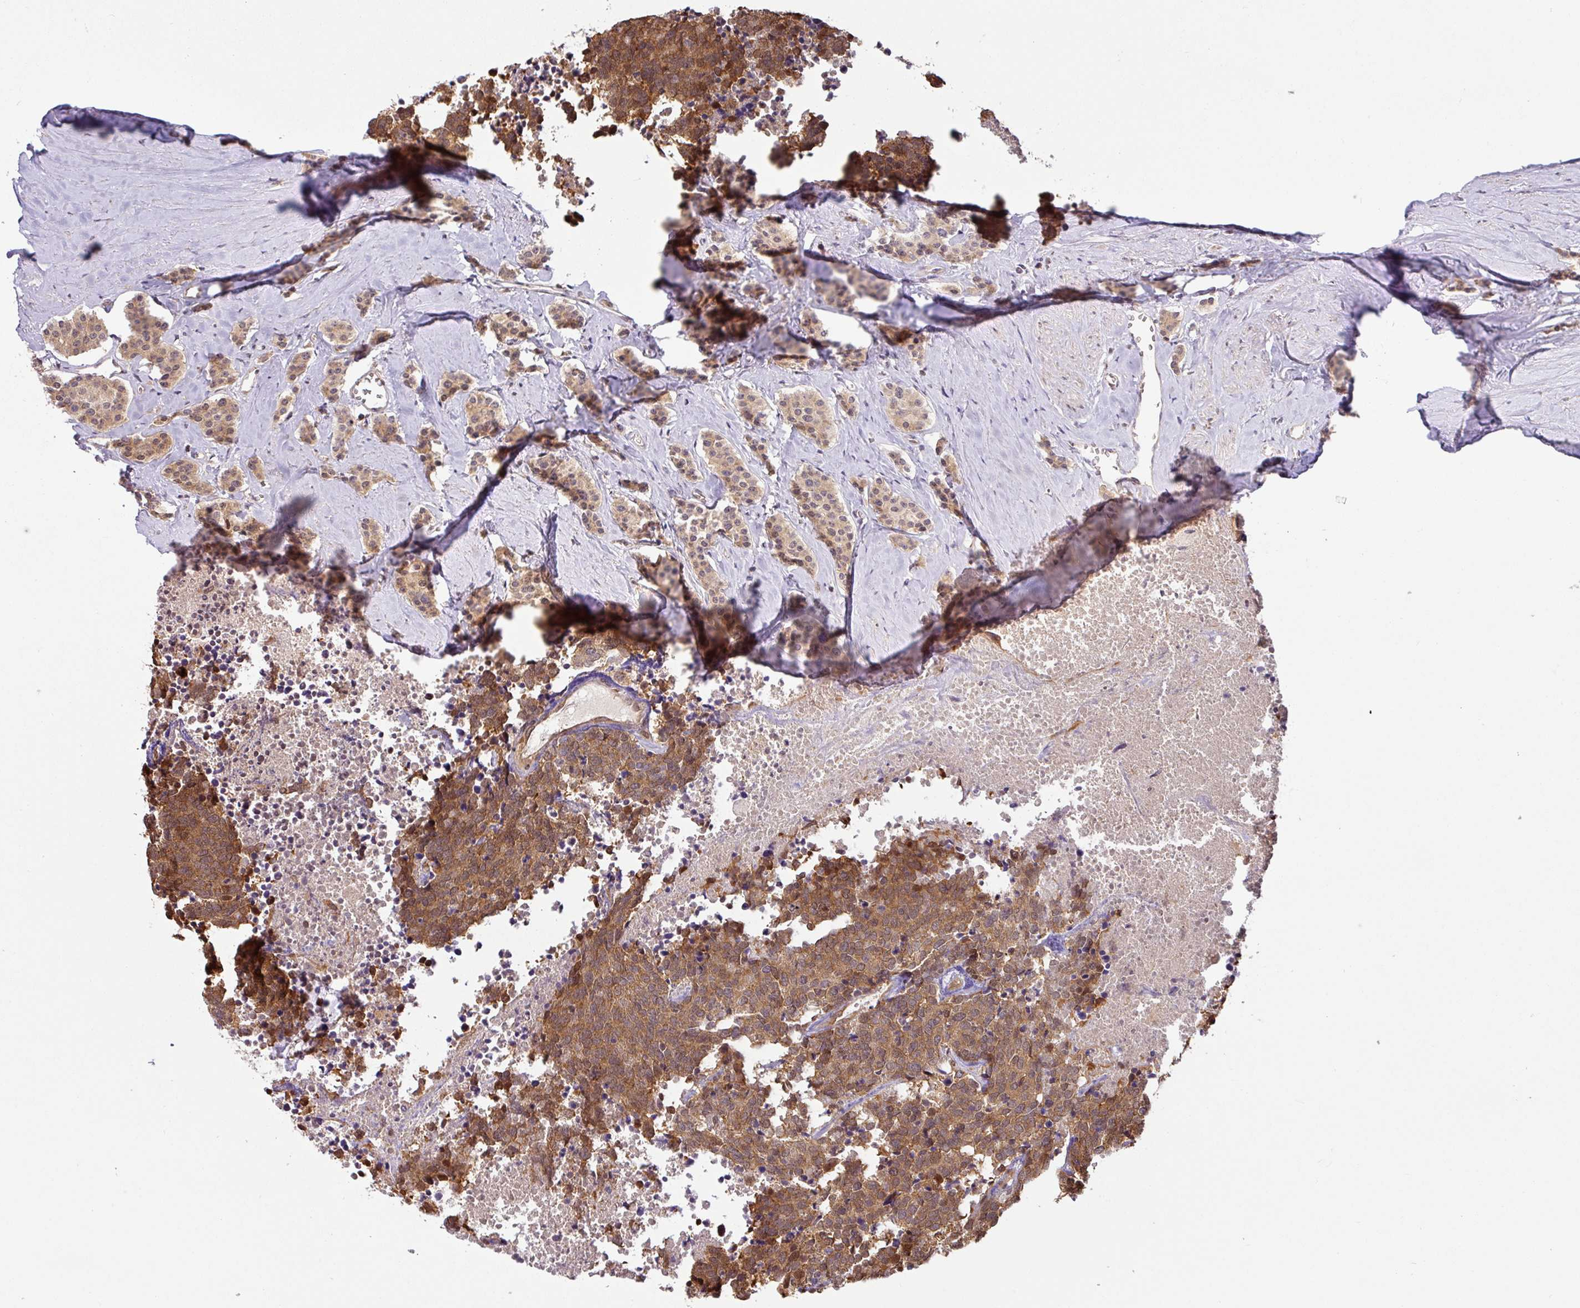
{"staining": {"intensity": "moderate", "quantity": ">75%", "location": "cytoplasmic/membranous"}, "tissue": "carcinoid", "cell_type": "Tumor cells", "image_type": "cancer", "snomed": [{"axis": "morphology", "description": "Carcinoid, malignant, NOS"}, {"axis": "topography", "description": "Skin"}], "caption": "This is a micrograph of immunohistochemistry (IHC) staining of malignant carcinoid, which shows moderate staining in the cytoplasmic/membranous of tumor cells.", "gene": "SHB", "patient": {"sex": "female", "age": 79}}